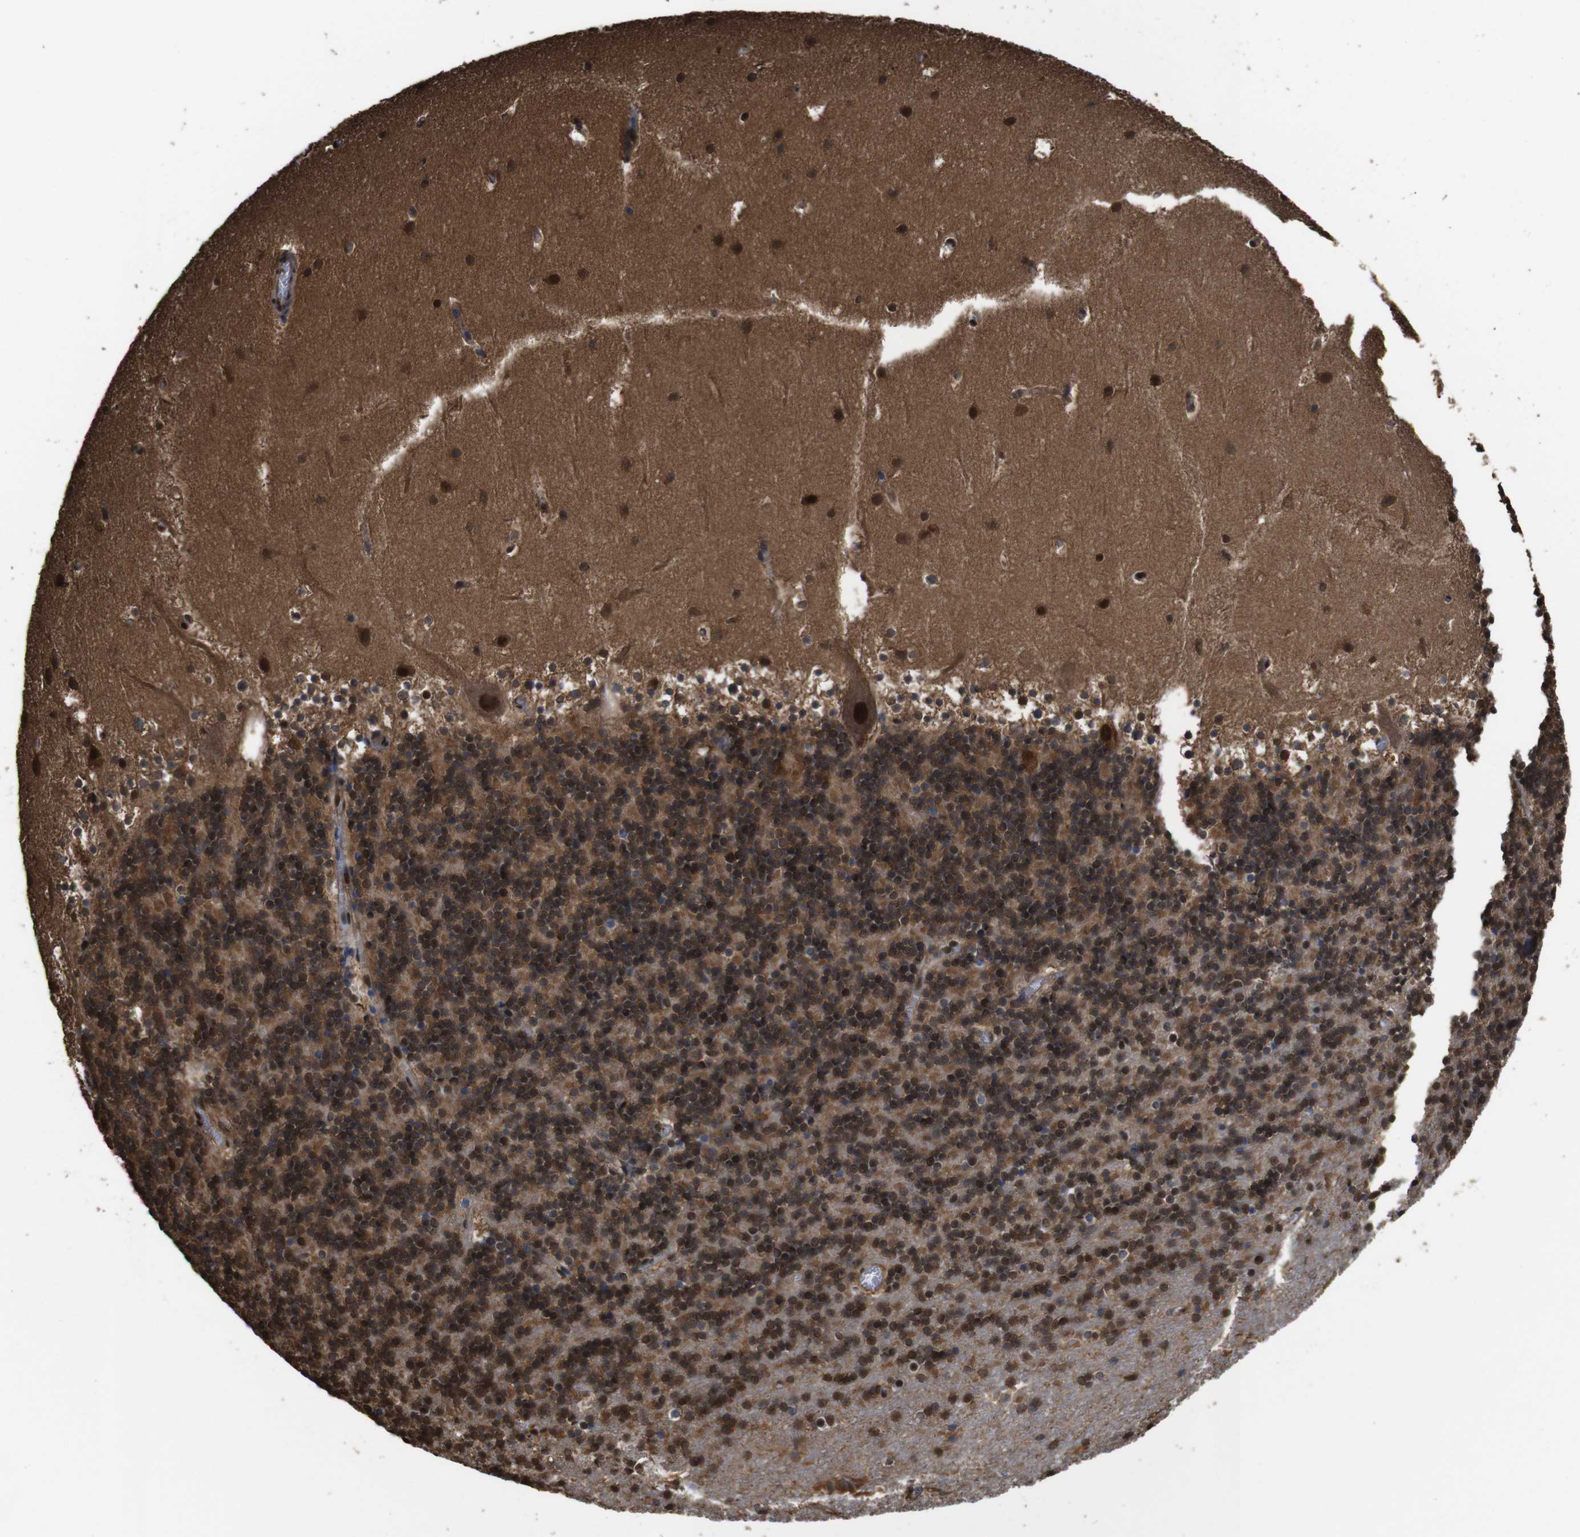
{"staining": {"intensity": "moderate", "quantity": ">75%", "location": "cytoplasmic/membranous,nuclear"}, "tissue": "cerebellum", "cell_type": "Cells in granular layer", "image_type": "normal", "snomed": [{"axis": "morphology", "description": "Normal tissue, NOS"}, {"axis": "topography", "description": "Cerebellum"}], "caption": "Protein expression analysis of normal cerebellum displays moderate cytoplasmic/membranous,nuclear positivity in about >75% of cells in granular layer. (brown staining indicates protein expression, while blue staining denotes nuclei).", "gene": "VCP", "patient": {"sex": "male", "age": 45}}